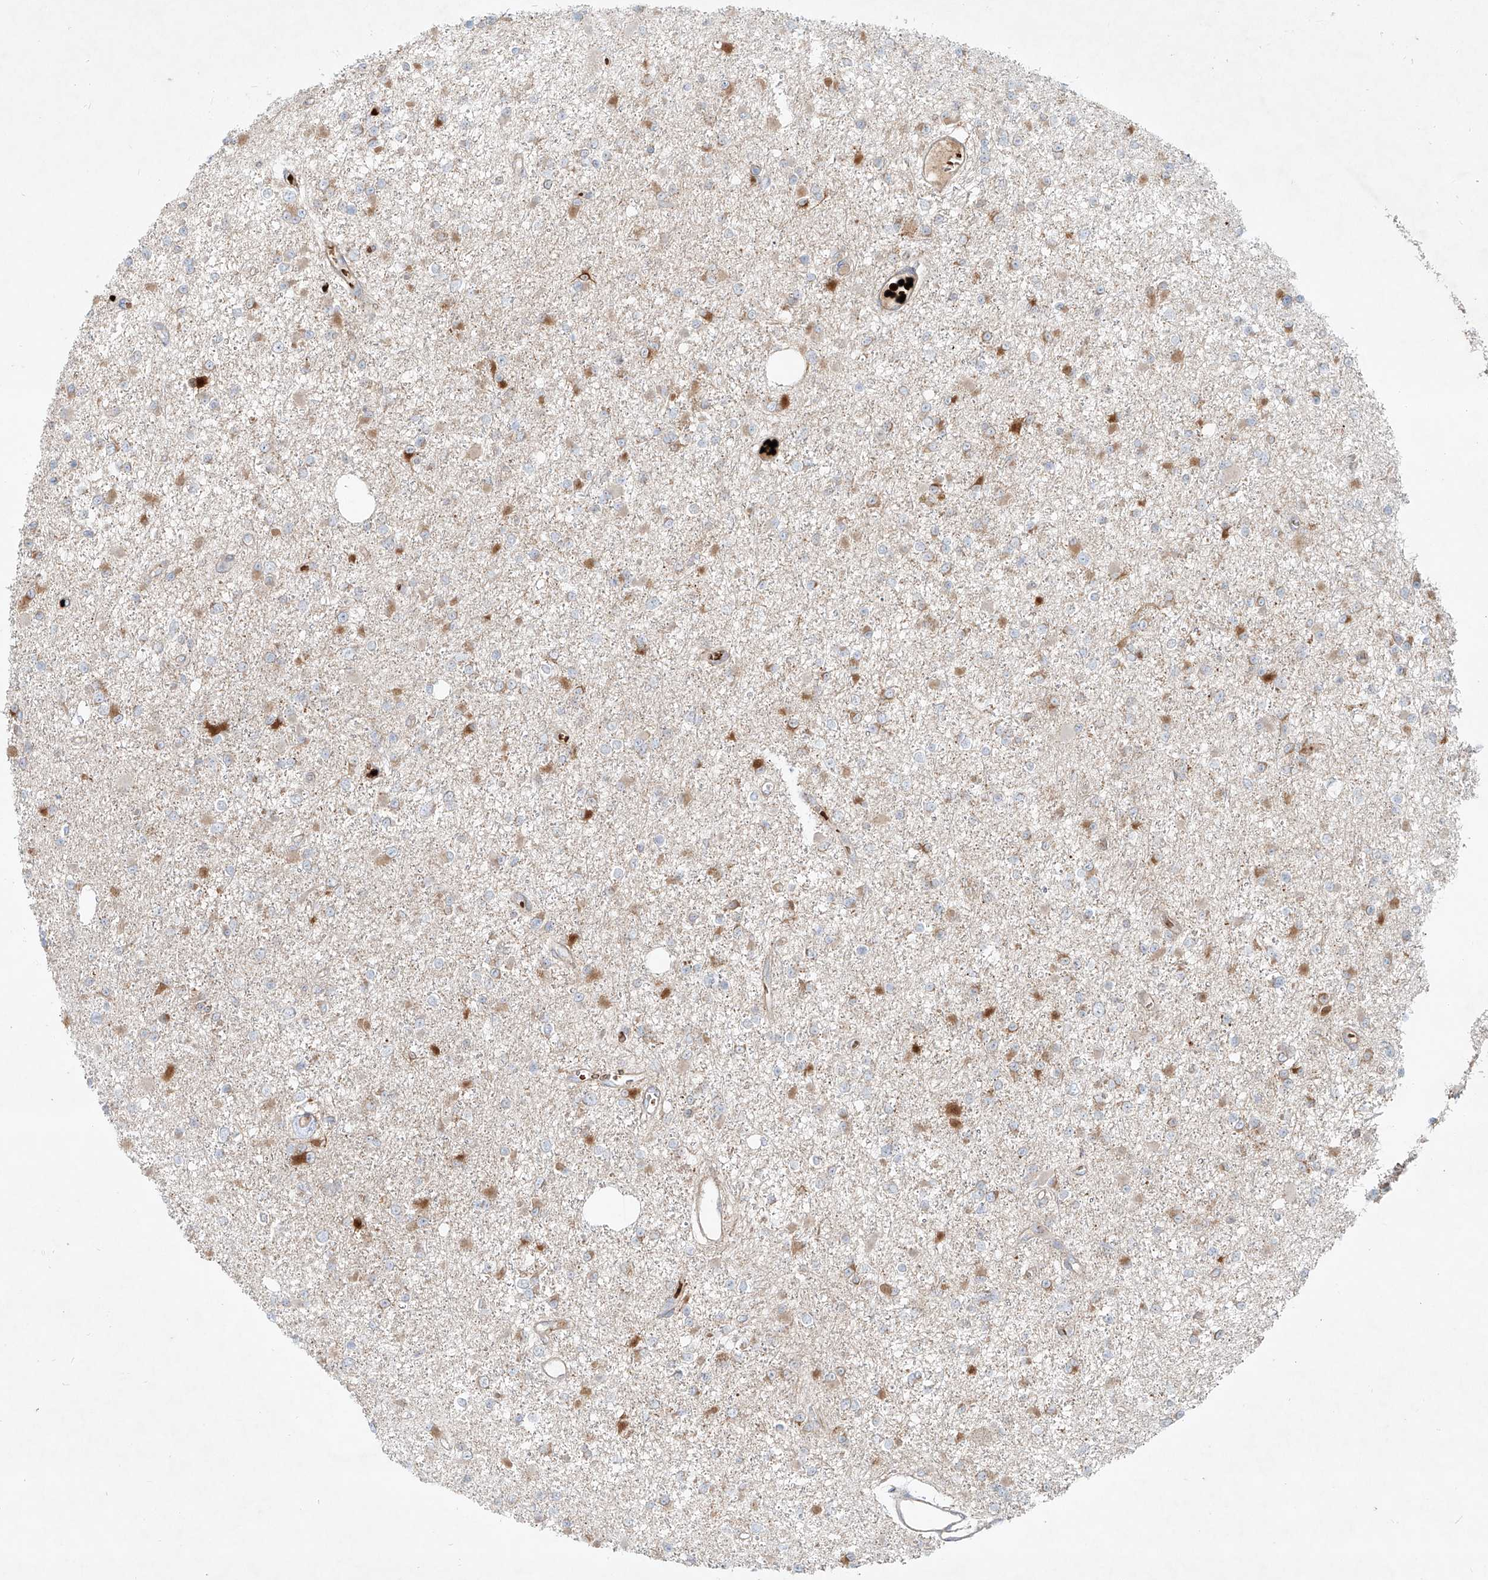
{"staining": {"intensity": "negative", "quantity": "none", "location": "none"}, "tissue": "glioma", "cell_type": "Tumor cells", "image_type": "cancer", "snomed": [{"axis": "morphology", "description": "Glioma, malignant, Low grade"}, {"axis": "topography", "description": "Brain"}], "caption": "Photomicrograph shows no significant protein positivity in tumor cells of malignant glioma (low-grade).", "gene": "FGD2", "patient": {"sex": "female", "age": 22}}